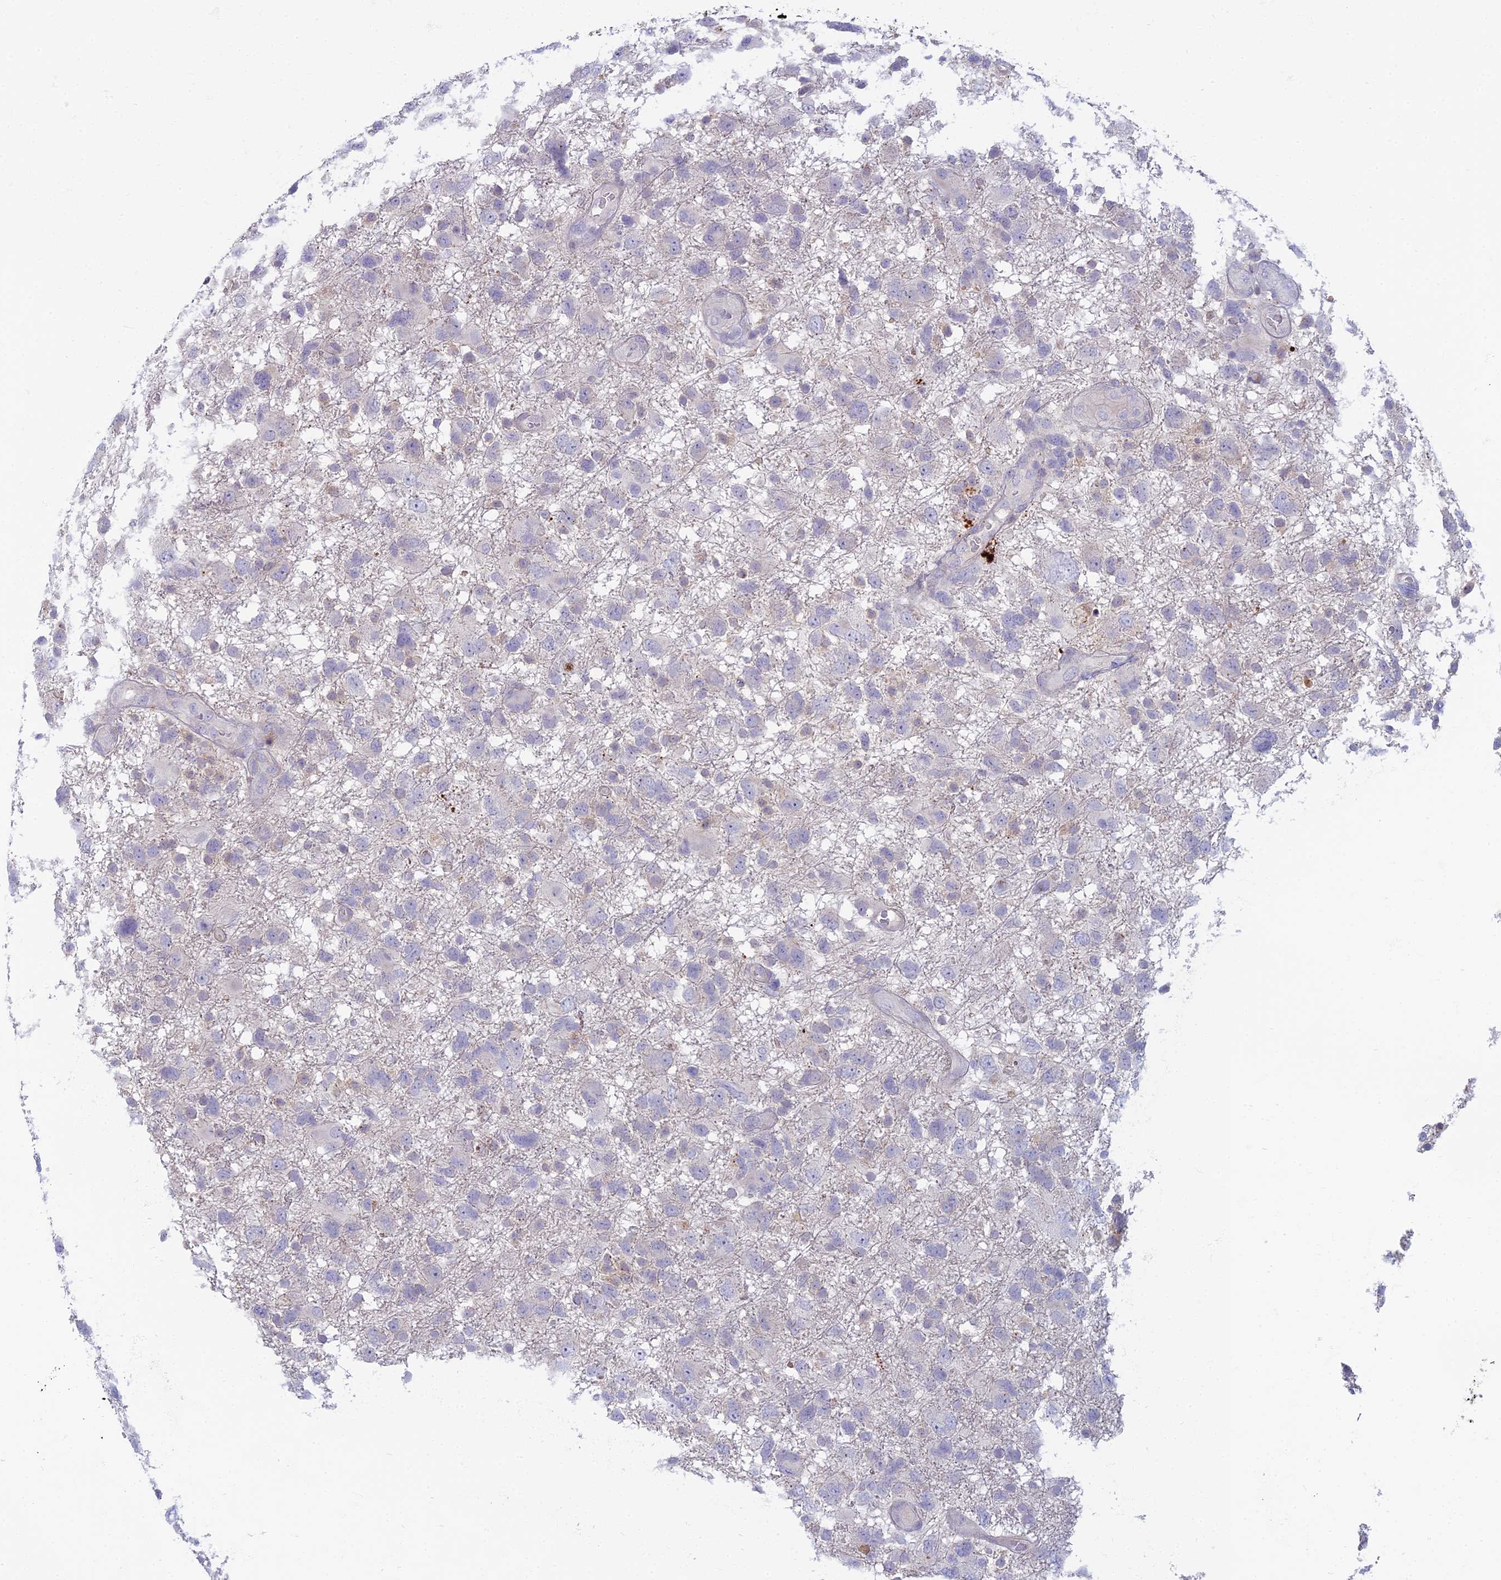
{"staining": {"intensity": "negative", "quantity": "none", "location": "none"}, "tissue": "glioma", "cell_type": "Tumor cells", "image_type": "cancer", "snomed": [{"axis": "morphology", "description": "Glioma, malignant, High grade"}, {"axis": "topography", "description": "Brain"}], "caption": "Immunohistochemical staining of malignant glioma (high-grade) exhibits no significant staining in tumor cells.", "gene": "CHMP4B", "patient": {"sex": "male", "age": 61}}